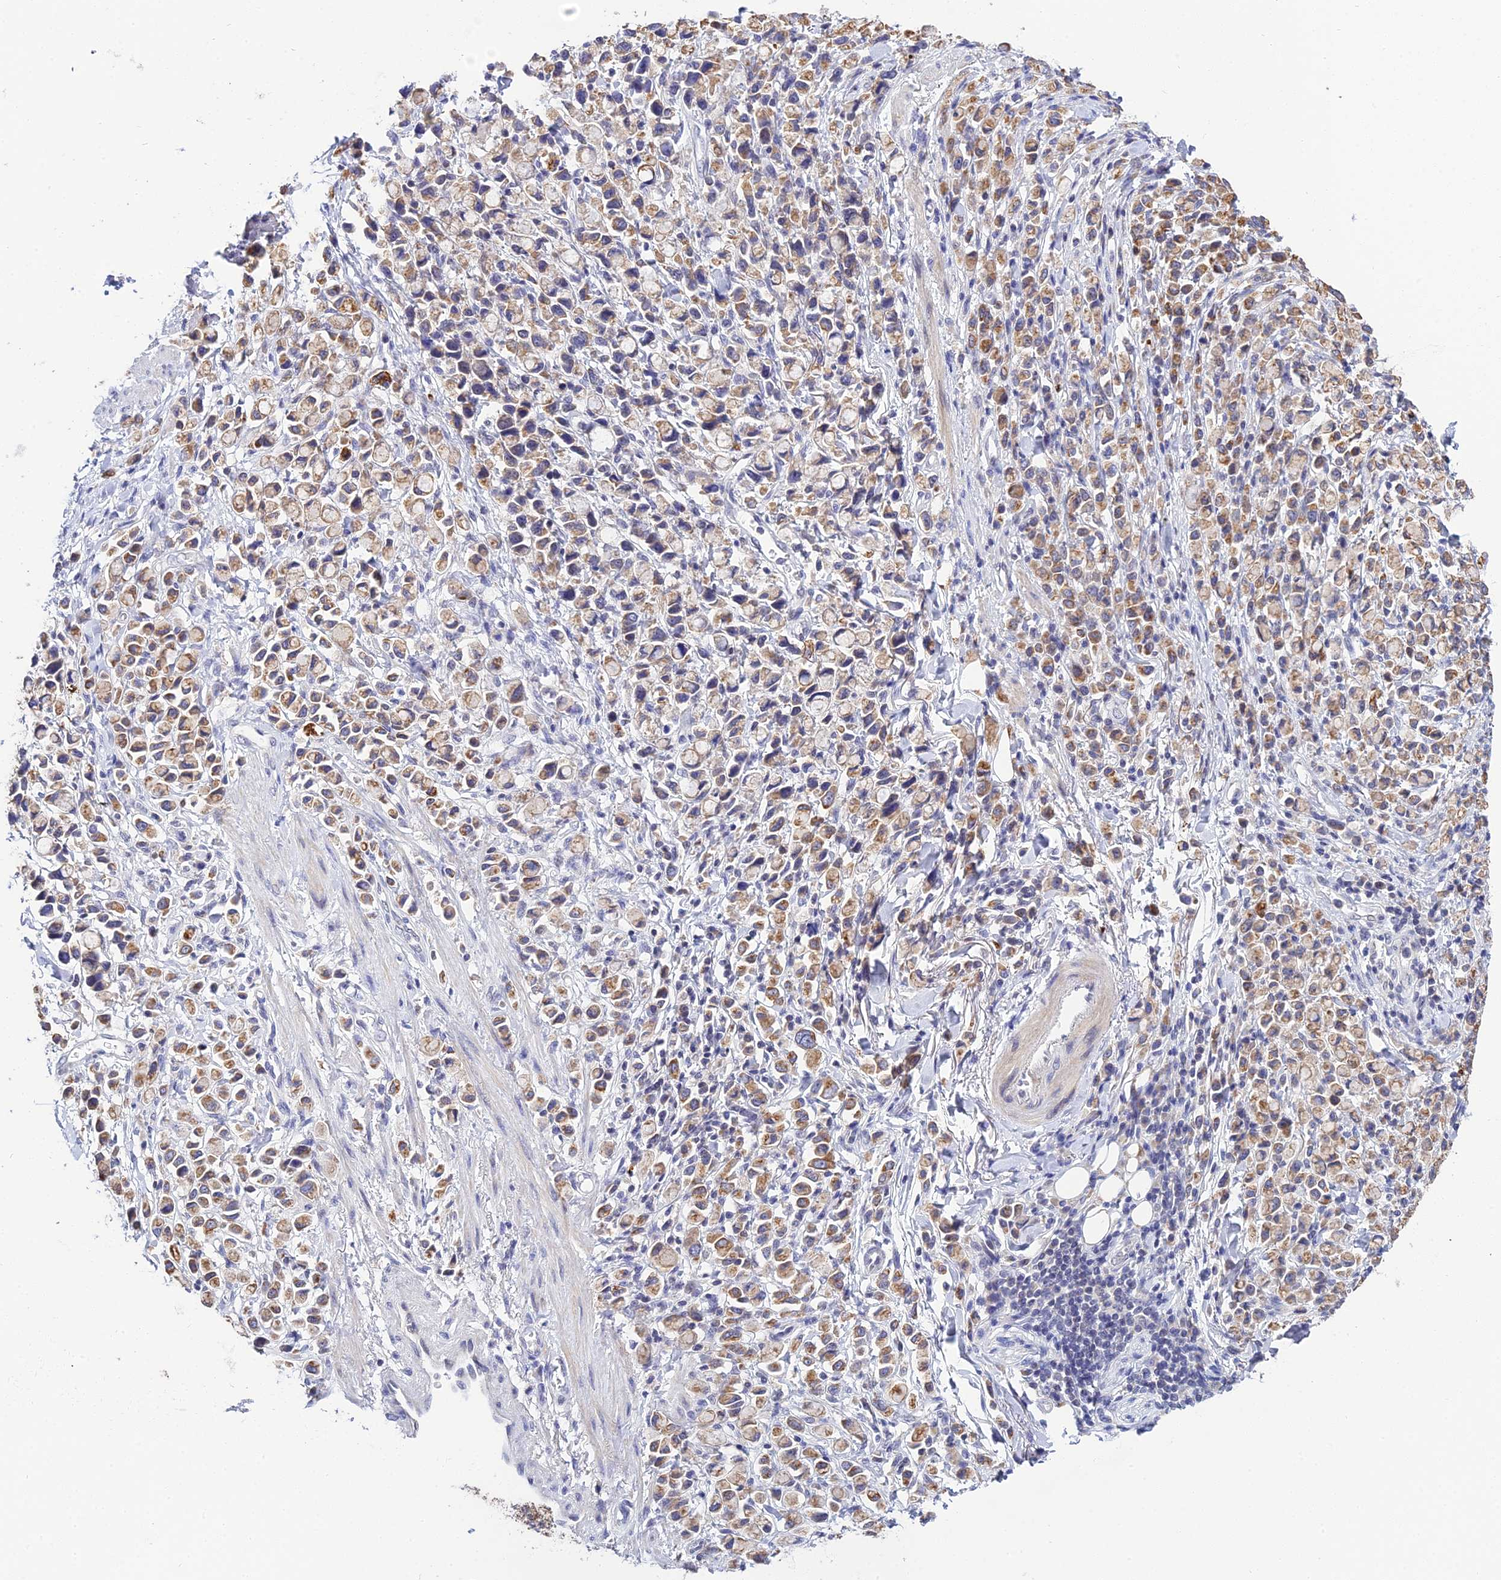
{"staining": {"intensity": "moderate", "quantity": ">75%", "location": "cytoplasmic/membranous"}, "tissue": "stomach cancer", "cell_type": "Tumor cells", "image_type": "cancer", "snomed": [{"axis": "morphology", "description": "Adenocarcinoma, NOS"}, {"axis": "topography", "description": "Stomach"}], "caption": "This histopathology image shows IHC staining of stomach adenocarcinoma, with medium moderate cytoplasmic/membranous staining in approximately >75% of tumor cells.", "gene": "ZXDA", "patient": {"sex": "female", "age": 81}}